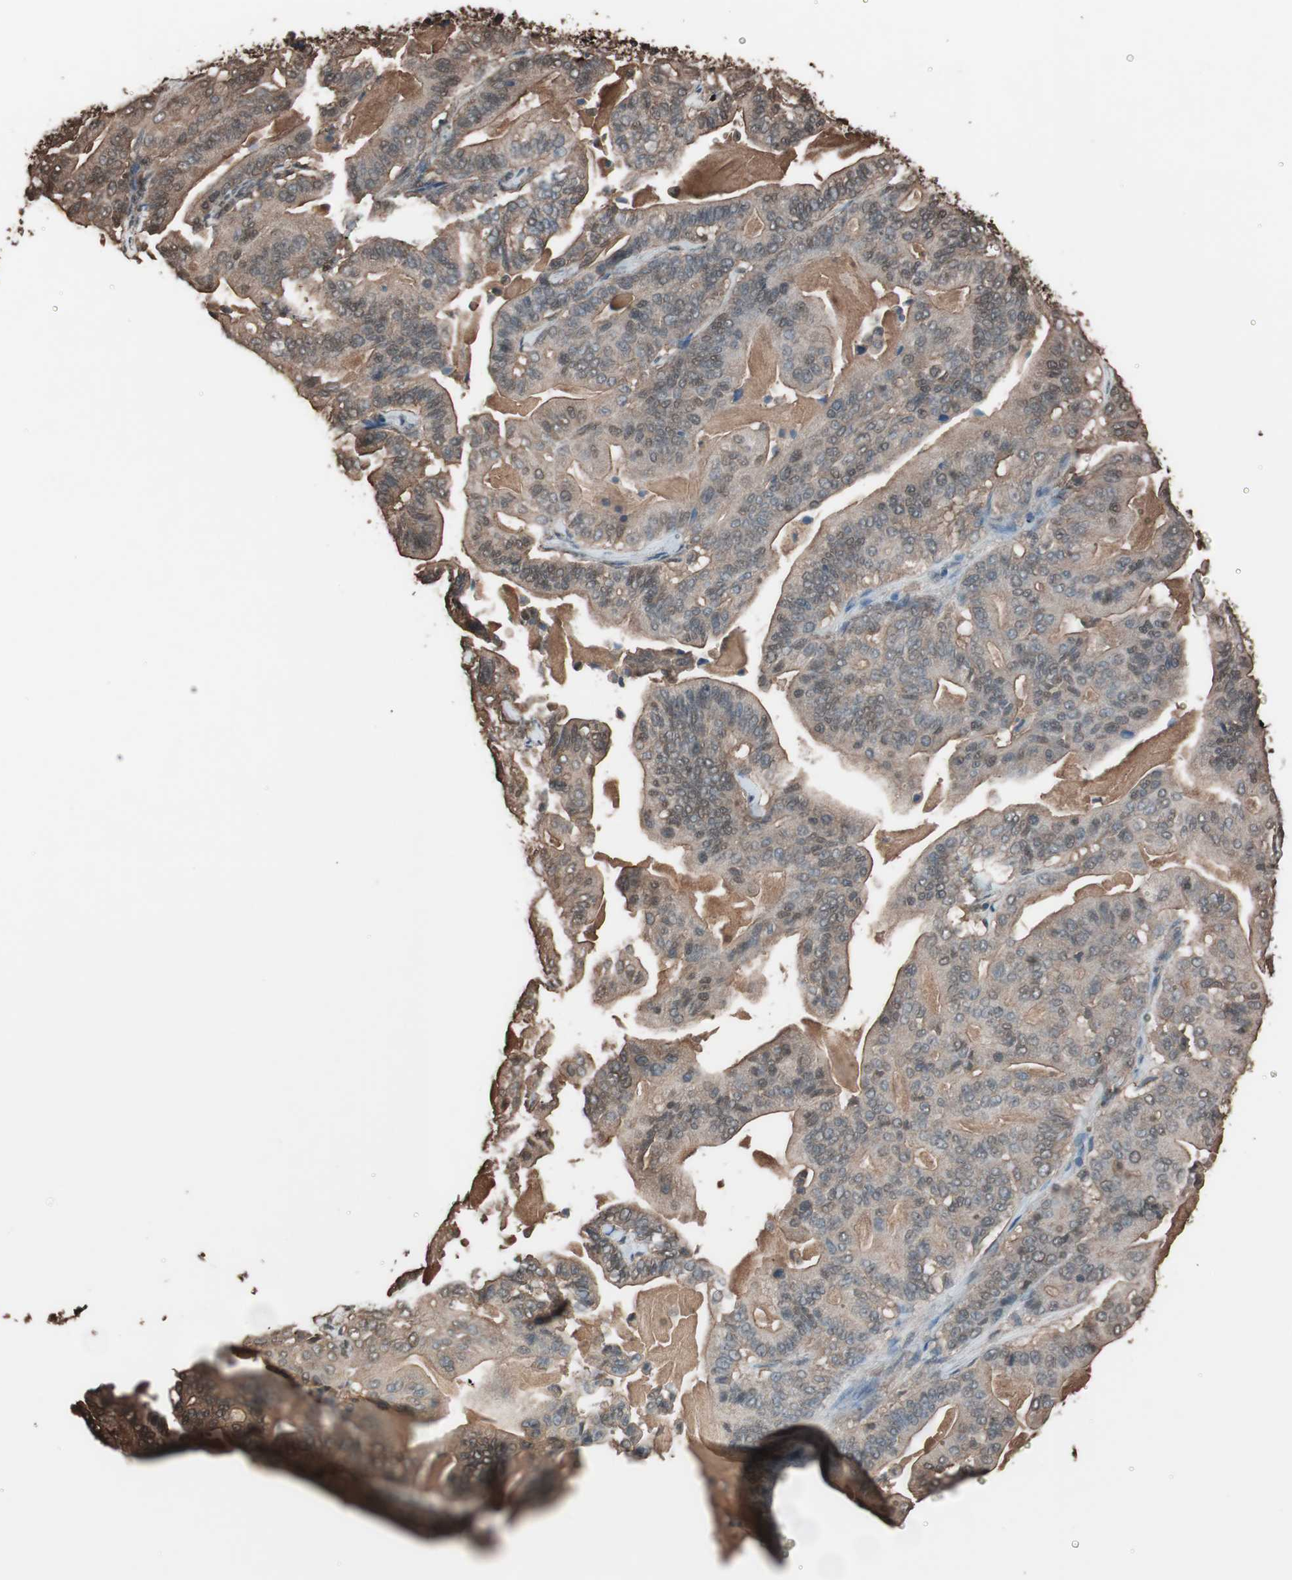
{"staining": {"intensity": "weak", "quantity": ">75%", "location": "cytoplasmic/membranous"}, "tissue": "pancreatic cancer", "cell_type": "Tumor cells", "image_type": "cancer", "snomed": [{"axis": "morphology", "description": "Adenocarcinoma, NOS"}, {"axis": "topography", "description": "Pancreas"}], "caption": "A brown stain labels weak cytoplasmic/membranous staining of a protein in human pancreatic cancer (adenocarcinoma) tumor cells.", "gene": "CALM2", "patient": {"sex": "male", "age": 63}}